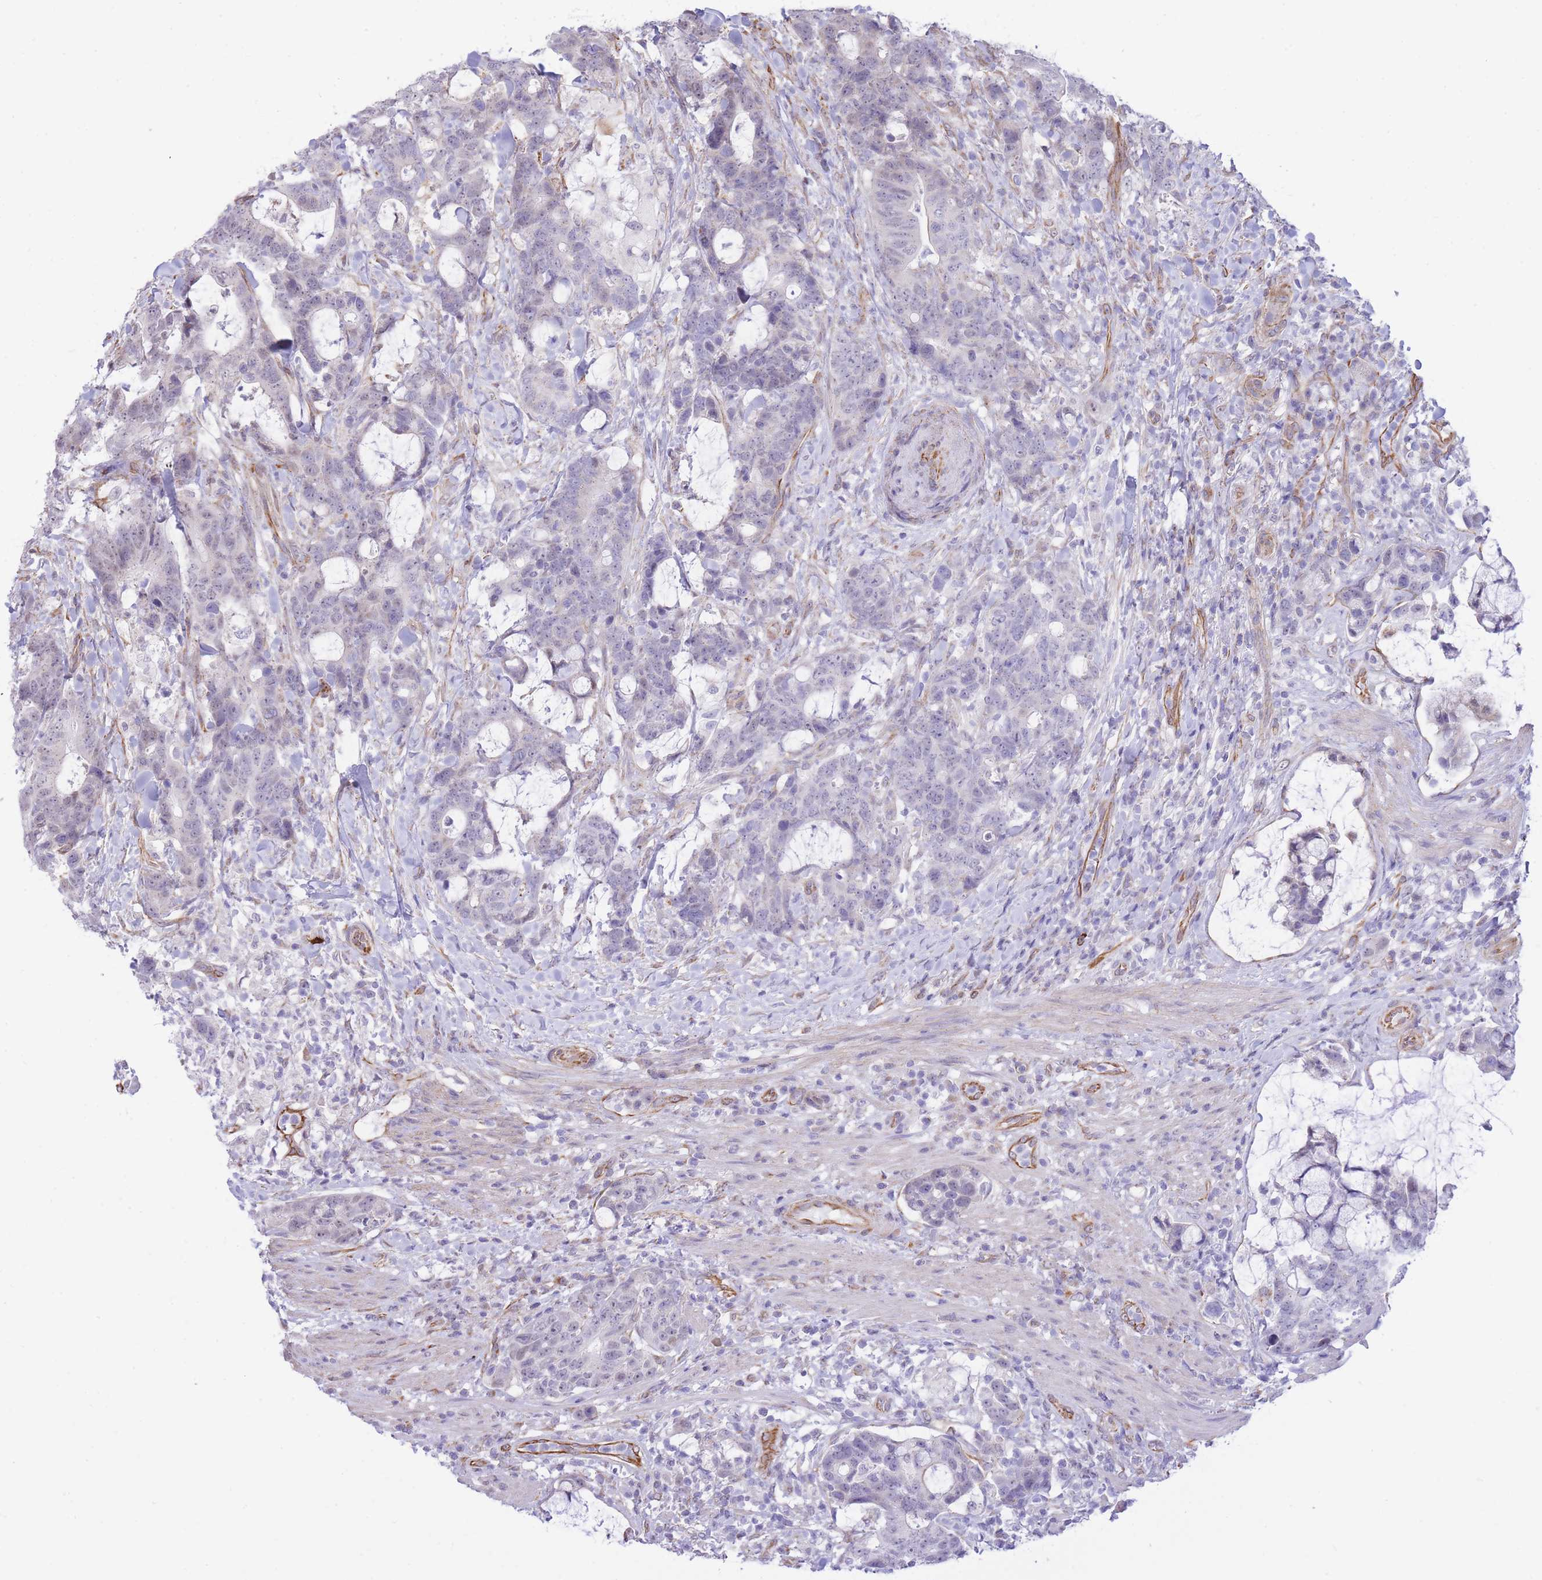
{"staining": {"intensity": "negative", "quantity": "none", "location": "none"}, "tissue": "colorectal cancer", "cell_type": "Tumor cells", "image_type": "cancer", "snomed": [{"axis": "morphology", "description": "Adenocarcinoma, NOS"}, {"axis": "topography", "description": "Colon"}], "caption": "There is no significant expression in tumor cells of colorectal adenocarcinoma.", "gene": "PSG8", "patient": {"sex": "female", "age": 82}}